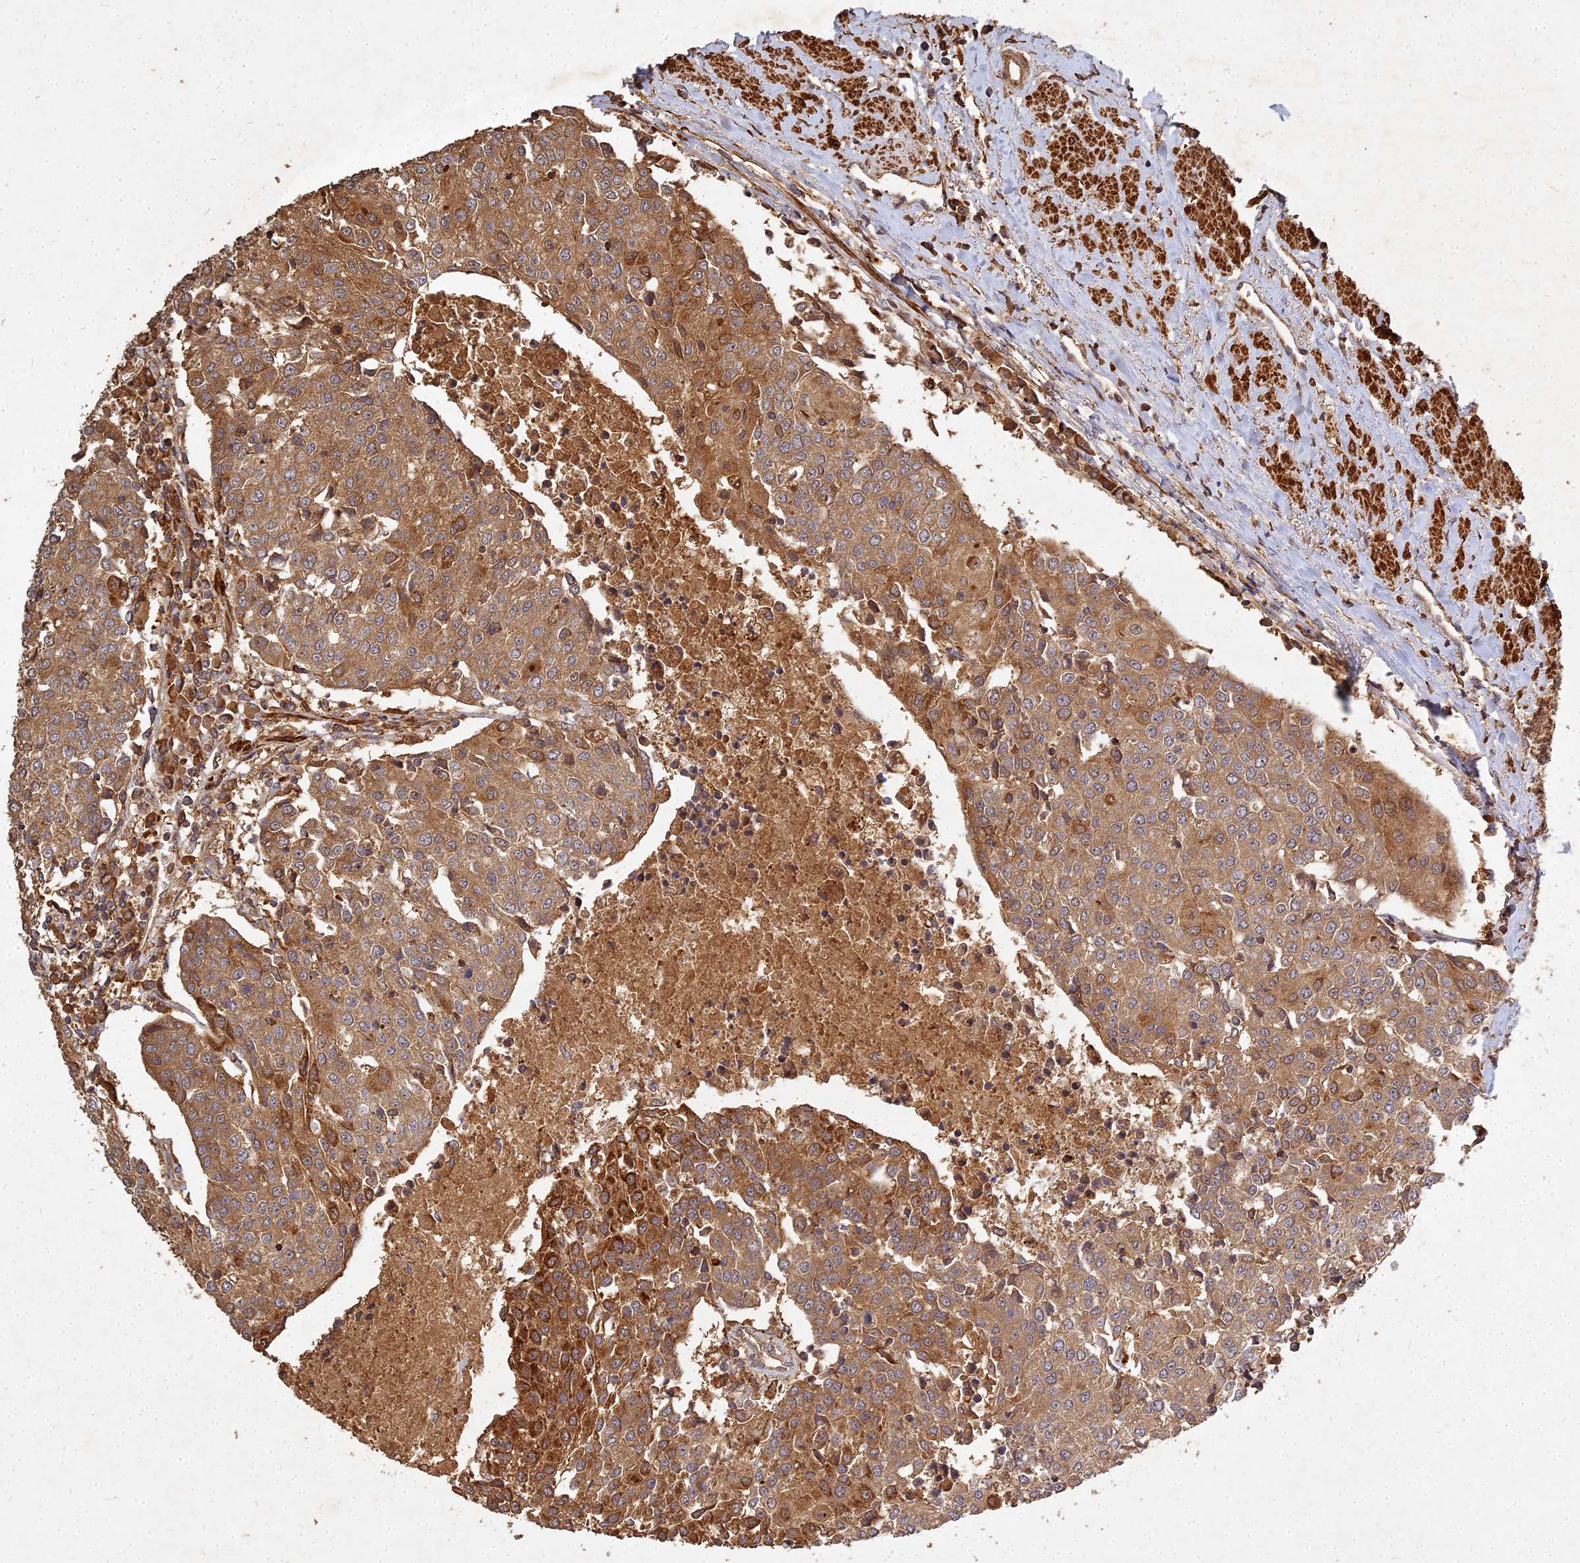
{"staining": {"intensity": "moderate", "quantity": ">75%", "location": "cytoplasmic/membranous"}, "tissue": "urothelial cancer", "cell_type": "Tumor cells", "image_type": "cancer", "snomed": [{"axis": "morphology", "description": "Urothelial carcinoma, High grade"}, {"axis": "topography", "description": "Urinary bladder"}], "caption": "This image exhibits IHC staining of high-grade urothelial carcinoma, with medium moderate cytoplasmic/membranous positivity in about >75% of tumor cells.", "gene": "UBE2W", "patient": {"sex": "female", "age": 85}}